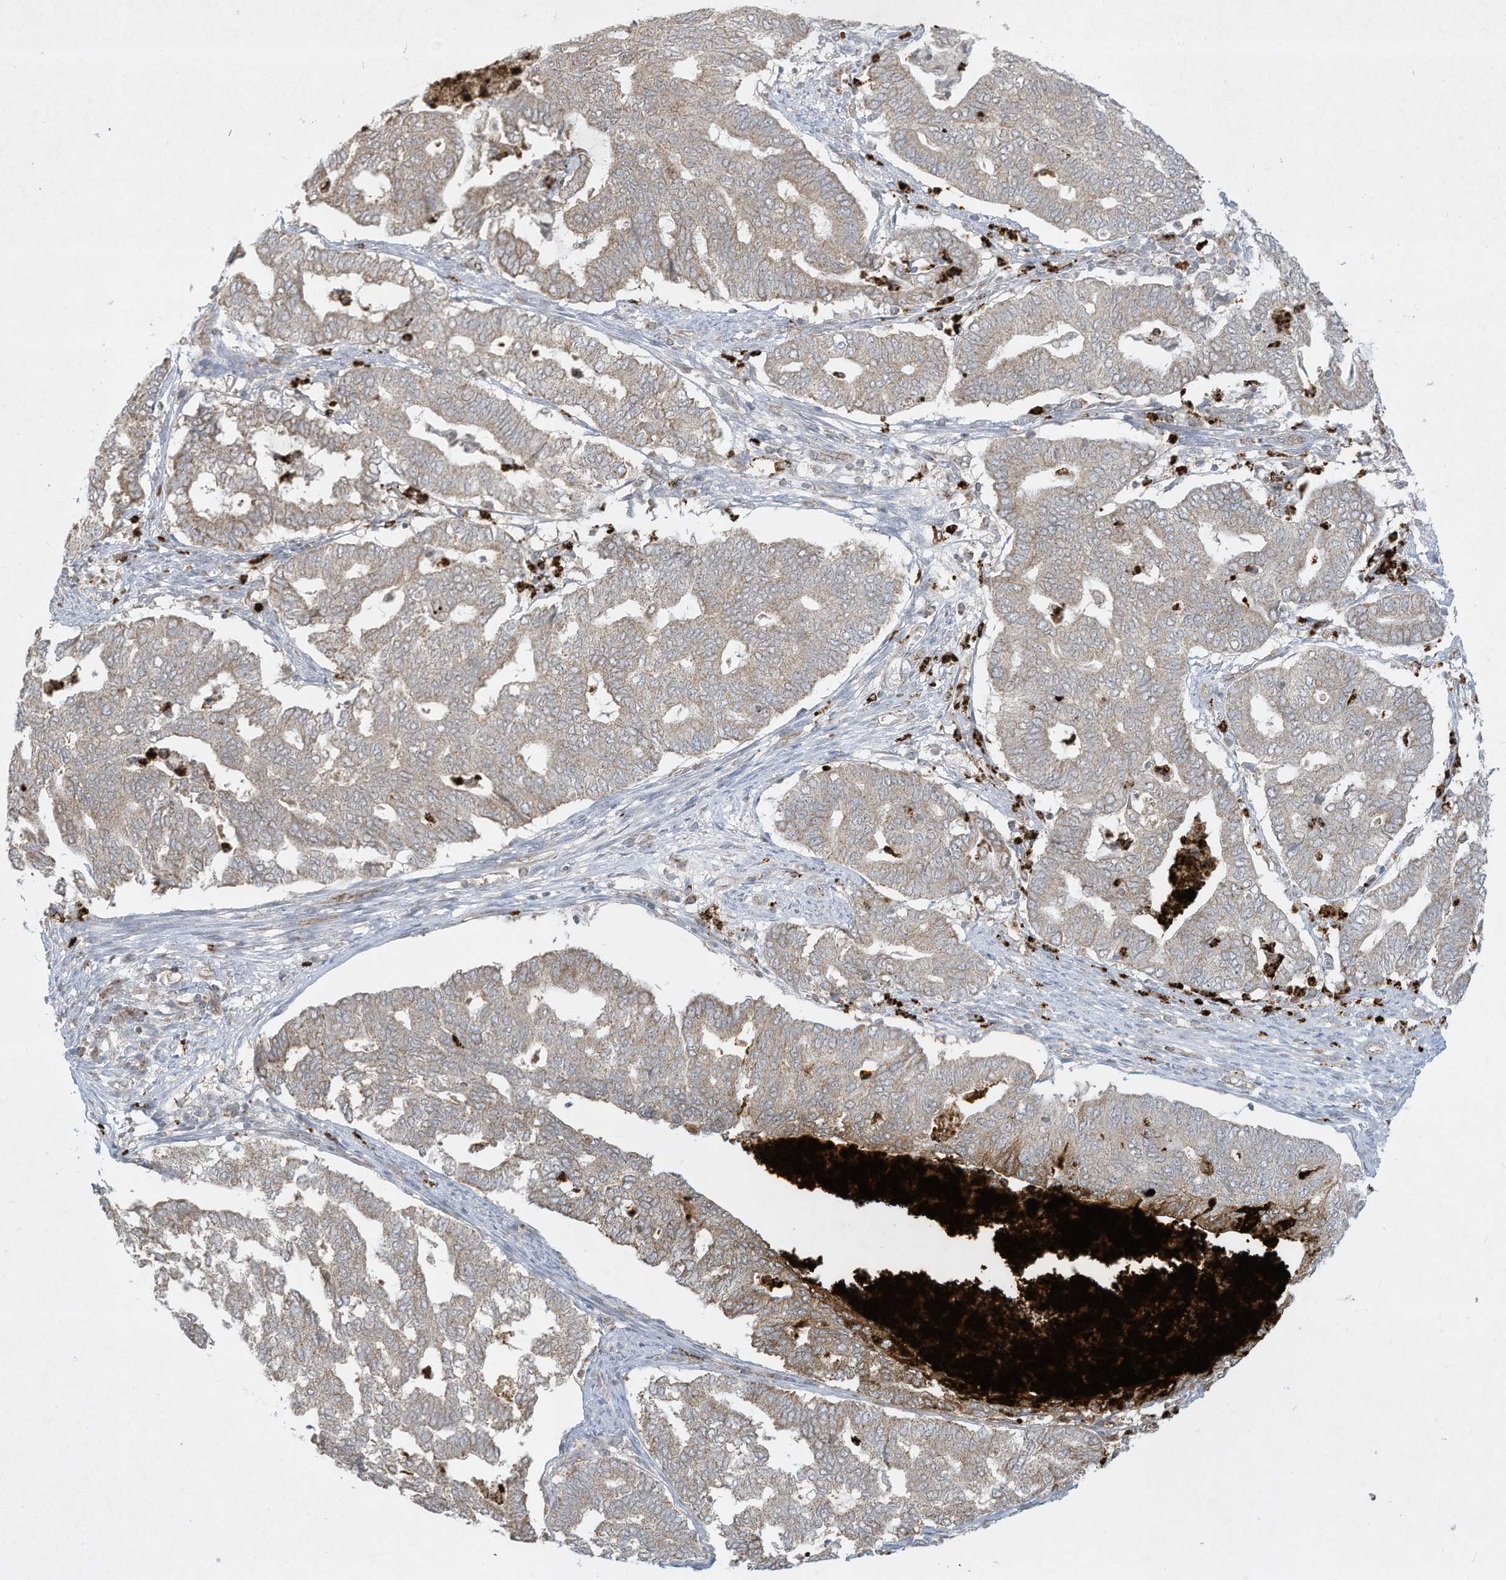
{"staining": {"intensity": "weak", "quantity": ">75%", "location": "cytoplasmic/membranous"}, "tissue": "endometrial cancer", "cell_type": "Tumor cells", "image_type": "cancer", "snomed": [{"axis": "morphology", "description": "Adenocarcinoma, NOS"}, {"axis": "topography", "description": "Endometrium"}], "caption": "Weak cytoplasmic/membranous protein positivity is appreciated in approximately >75% of tumor cells in endometrial adenocarcinoma.", "gene": "CHRNA4", "patient": {"sex": "female", "age": 79}}